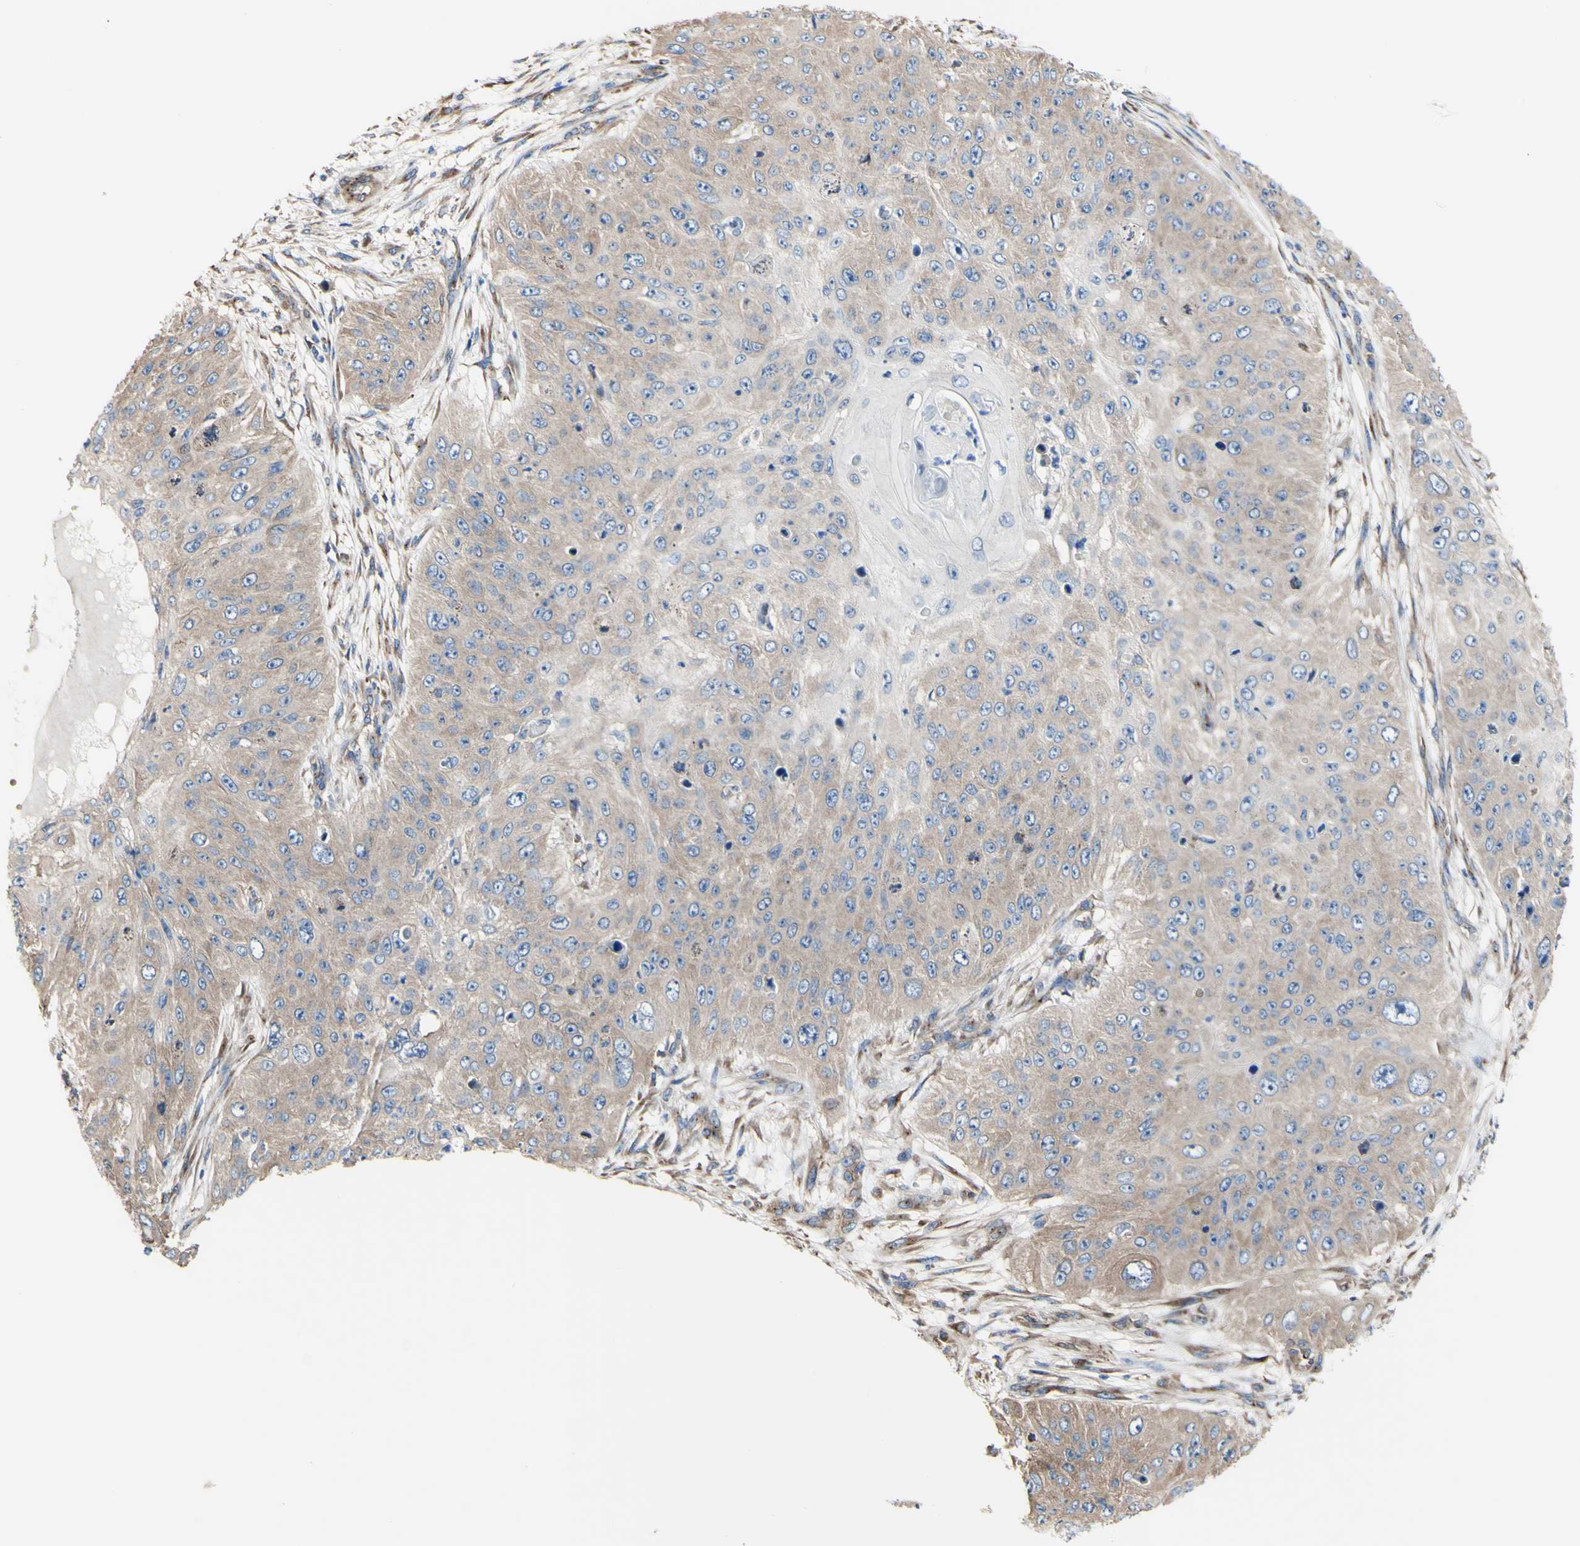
{"staining": {"intensity": "weak", "quantity": ">75%", "location": "cytoplasmic/membranous"}, "tissue": "skin cancer", "cell_type": "Tumor cells", "image_type": "cancer", "snomed": [{"axis": "morphology", "description": "Squamous cell carcinoma, NOS"}, {"axis": "topography", "description": "Skin"}], "caption": "Skin squamous cell carcinoma stained with a brown dye shows weak cytoplasmic/membranous positive positivity in approximately >75% of tumor cells.", "gene": "LRIG3", "patient": {"sex": "female", "age": 80}}